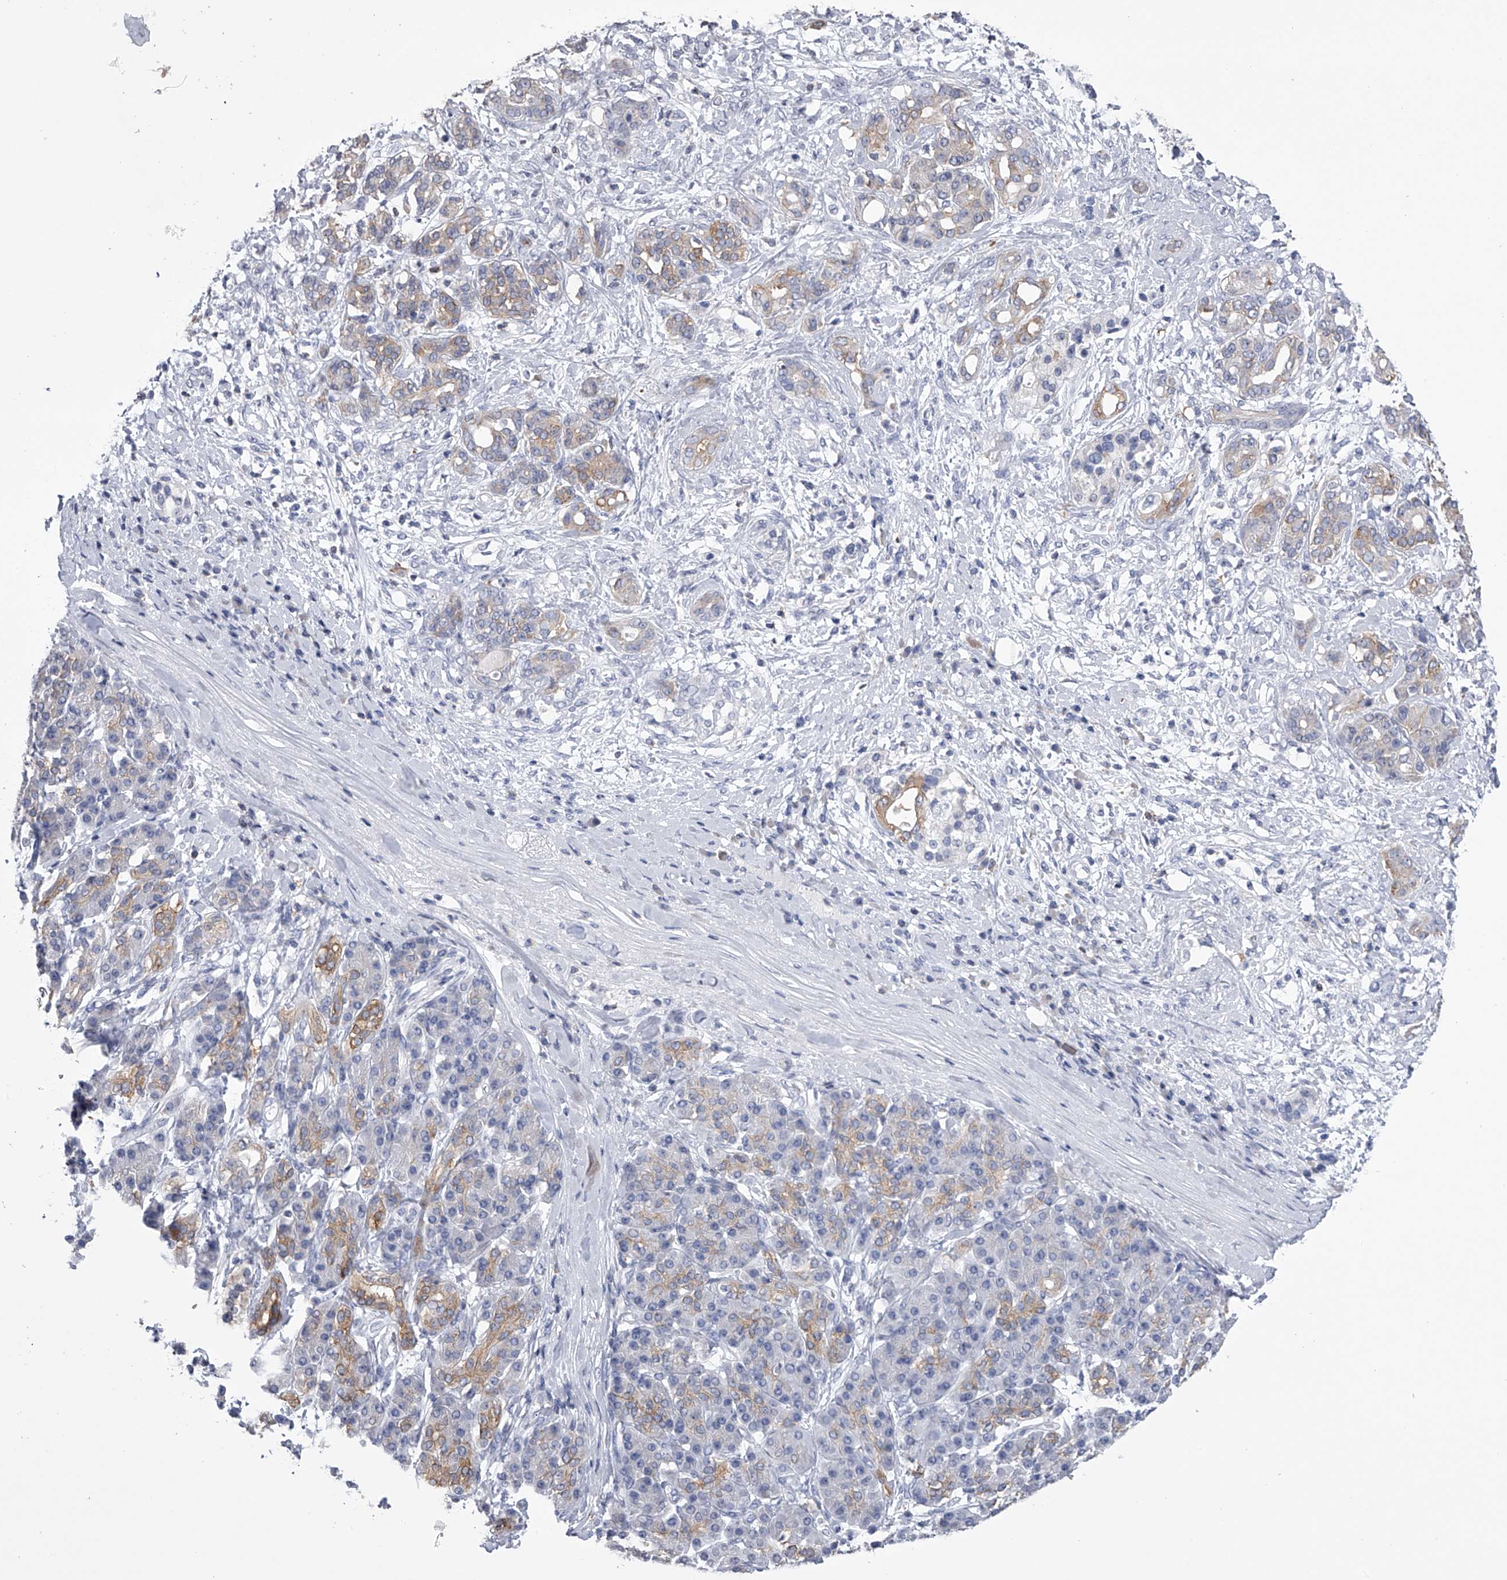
{"staining": {"intensity": "moderate", "quantity": "25%-75%", "location": "cytoplasmic/membranous"}, "tissue": "pancreatic cancer", "cell_type": "Tumor cells", "image_type": "cancer", "snomed": [{"axis": "morphology", "description": "Adenocarcinoma, NOS"}, {"axis": "topography", "description": "Pancreas"}], "caption": "About 25%-75% of tumor cells in human pancreatic cancer (adenocarcinoma) reveal moderate cytoplasmic/membranous protein positivity as visualized by brown immunohistochemical staining.", "gene": "TASP1", "patient": {"sex": "female", "age": 56}}